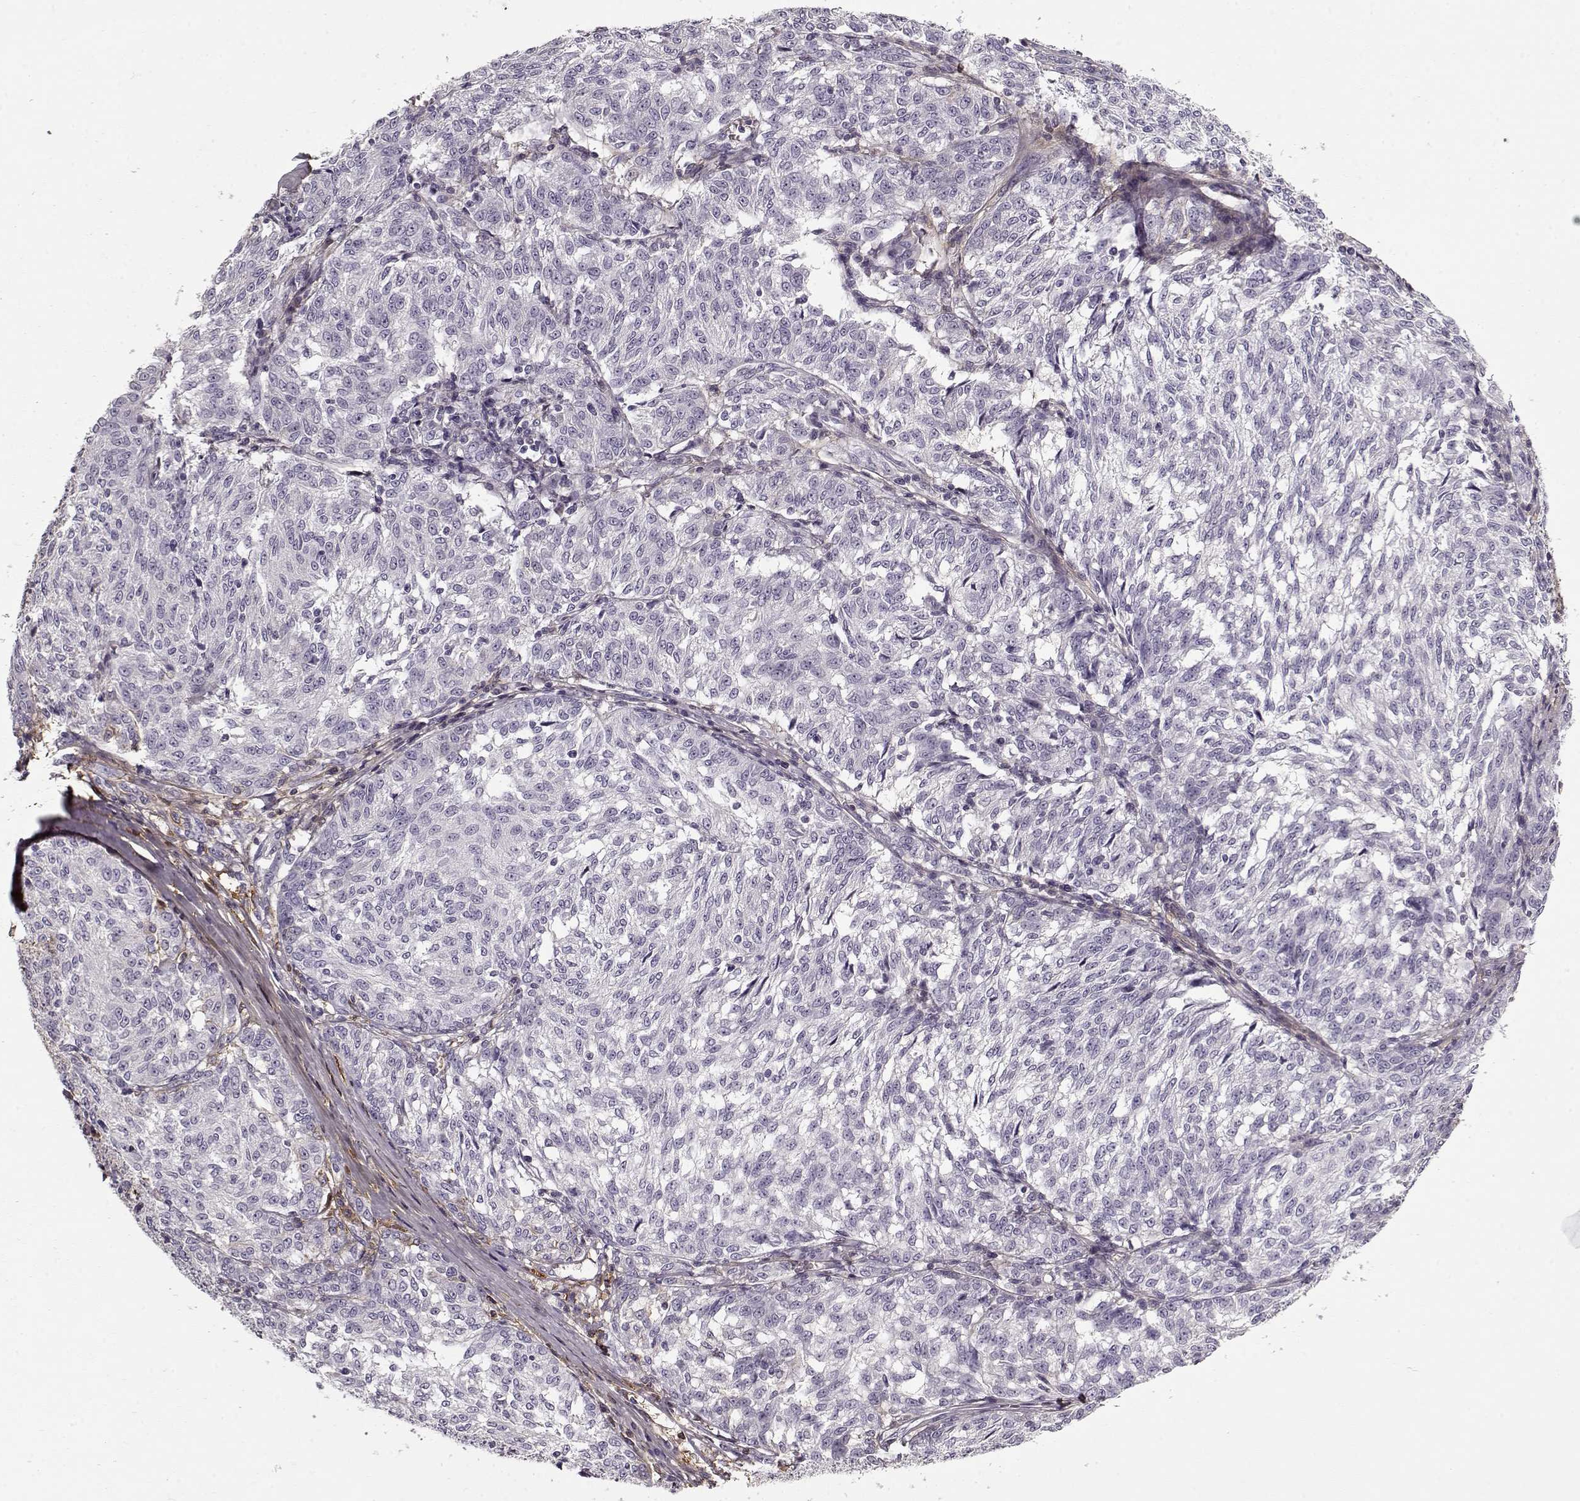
{"staining": {"intensity": "negative", "quantity": "none", "location": "none"}, "tissue": "melanoma", "cell_type": "Tumor cells", "image_type": "cancer", "snomed": [{"axis": "morphology", "description": "Malignant melanoma, NOS"}, {"axis": "topography", "description": "Skin"}], "caption": "The photomicrograph demonstrates no significant staining in tumor cells of melanoma. (Stains: DAB IHC with hematoxylin counter stain, Microscopy: brightfield microscopy at high magnification).", "gene": "LUM", "patient": {"sex": "female", "age": 72}}